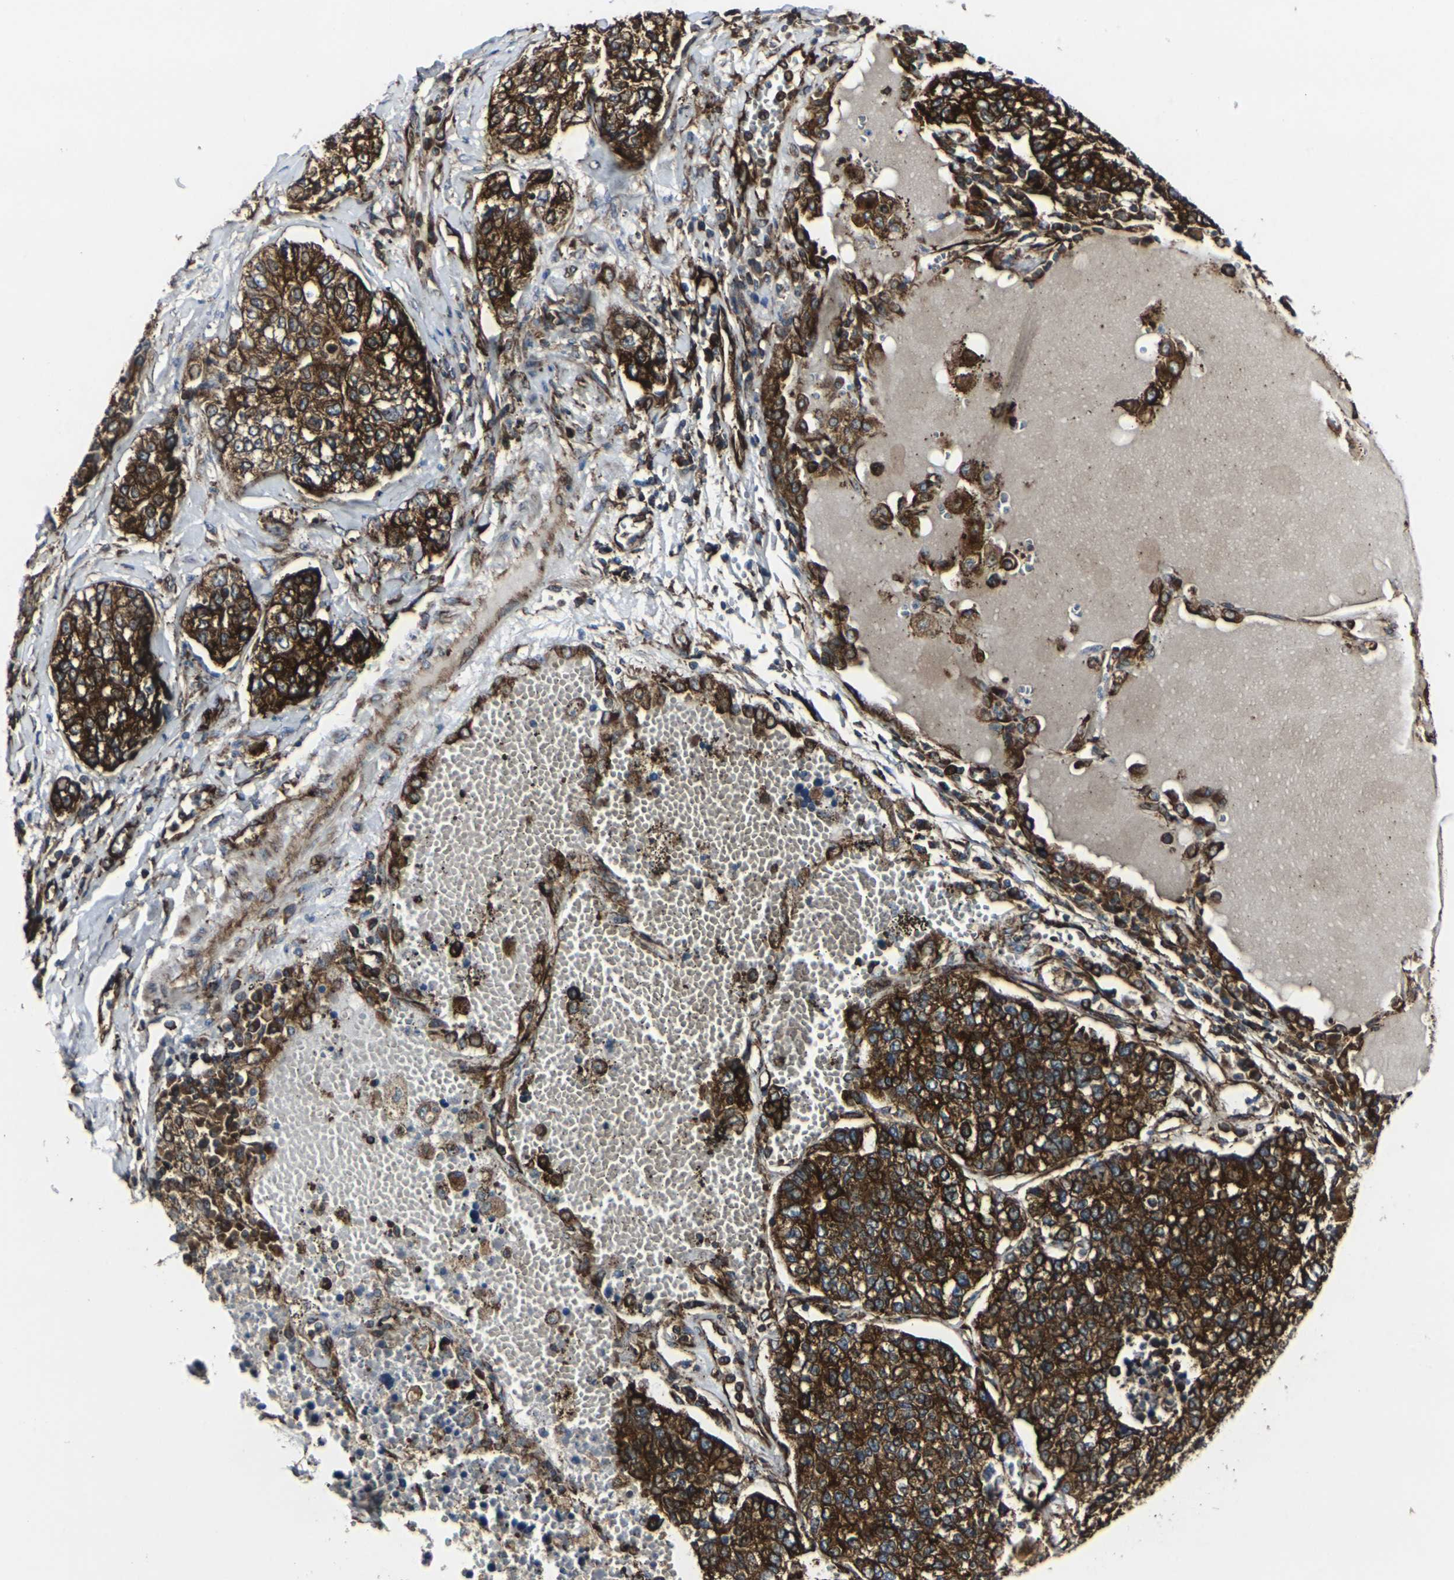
{"staining": {"intensity": "strong", "quantity": ">75%", "location": "cytoplasmic/membranous"}, "tissue": "lung cancer", "cell_type": "Tumor cells", "image_type": "cancer", "snomed": [{"axis": "morphology", "description": "Adenocarcinoma, NOS"}, {"axis": "topography", "description": "Lung"}], "caption": "A high-resolution histopathology image shows immunohistochemistry (IHC) staining of lung cancer (adenocarcinoma), which exhibits strong cytoplasmic/membranous staining in approximately >75% of tumor cells. The staining was performed using DAB to visualize the protein expression in brown, while the nuclei were stained in blue with hematoxylin (Magnification: 20x).", "gene": "MARCHF2", "patient": {"sex": "male", "age": 49}}